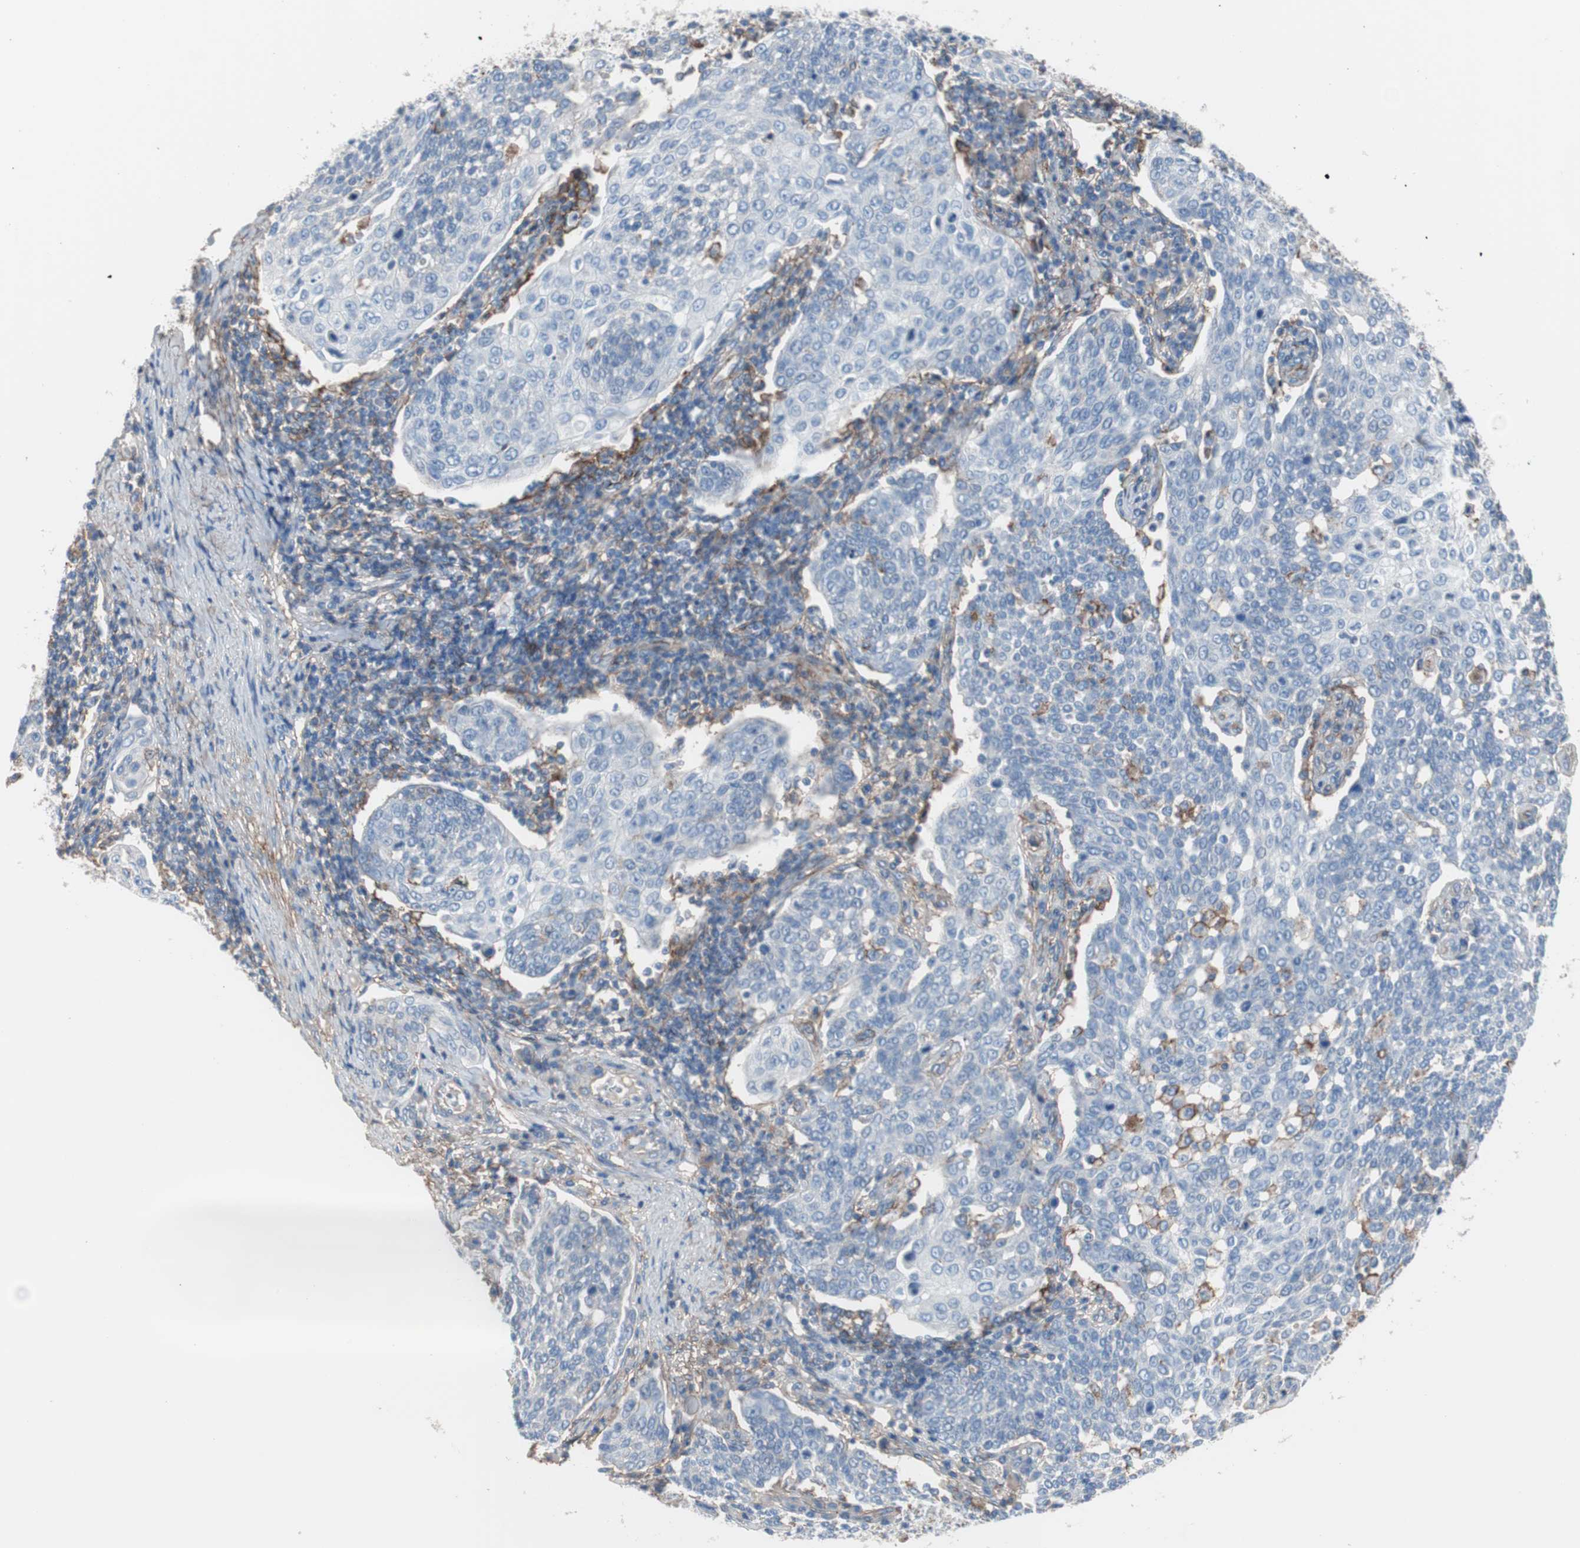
{"staining": {"intensity": "negative", "quantity": "none", "location": "none"}, "tissue": "cervical cancer", "cell_type": "Tumor cells", "image_type": "cancer", "snomed": [{"axis": "morphology", "description": "Squamous cell carcinoma, NOS"}, {"axis": "topography", "description": "Cervix"}], "caption": "IHC image of human cervical cancer (squamous cell carcinoma) stained for a protein (brown), which demonstrates no expression in tumor cells.", "gene": "CD81", "patient": {"sex": "female", "age": 34}}